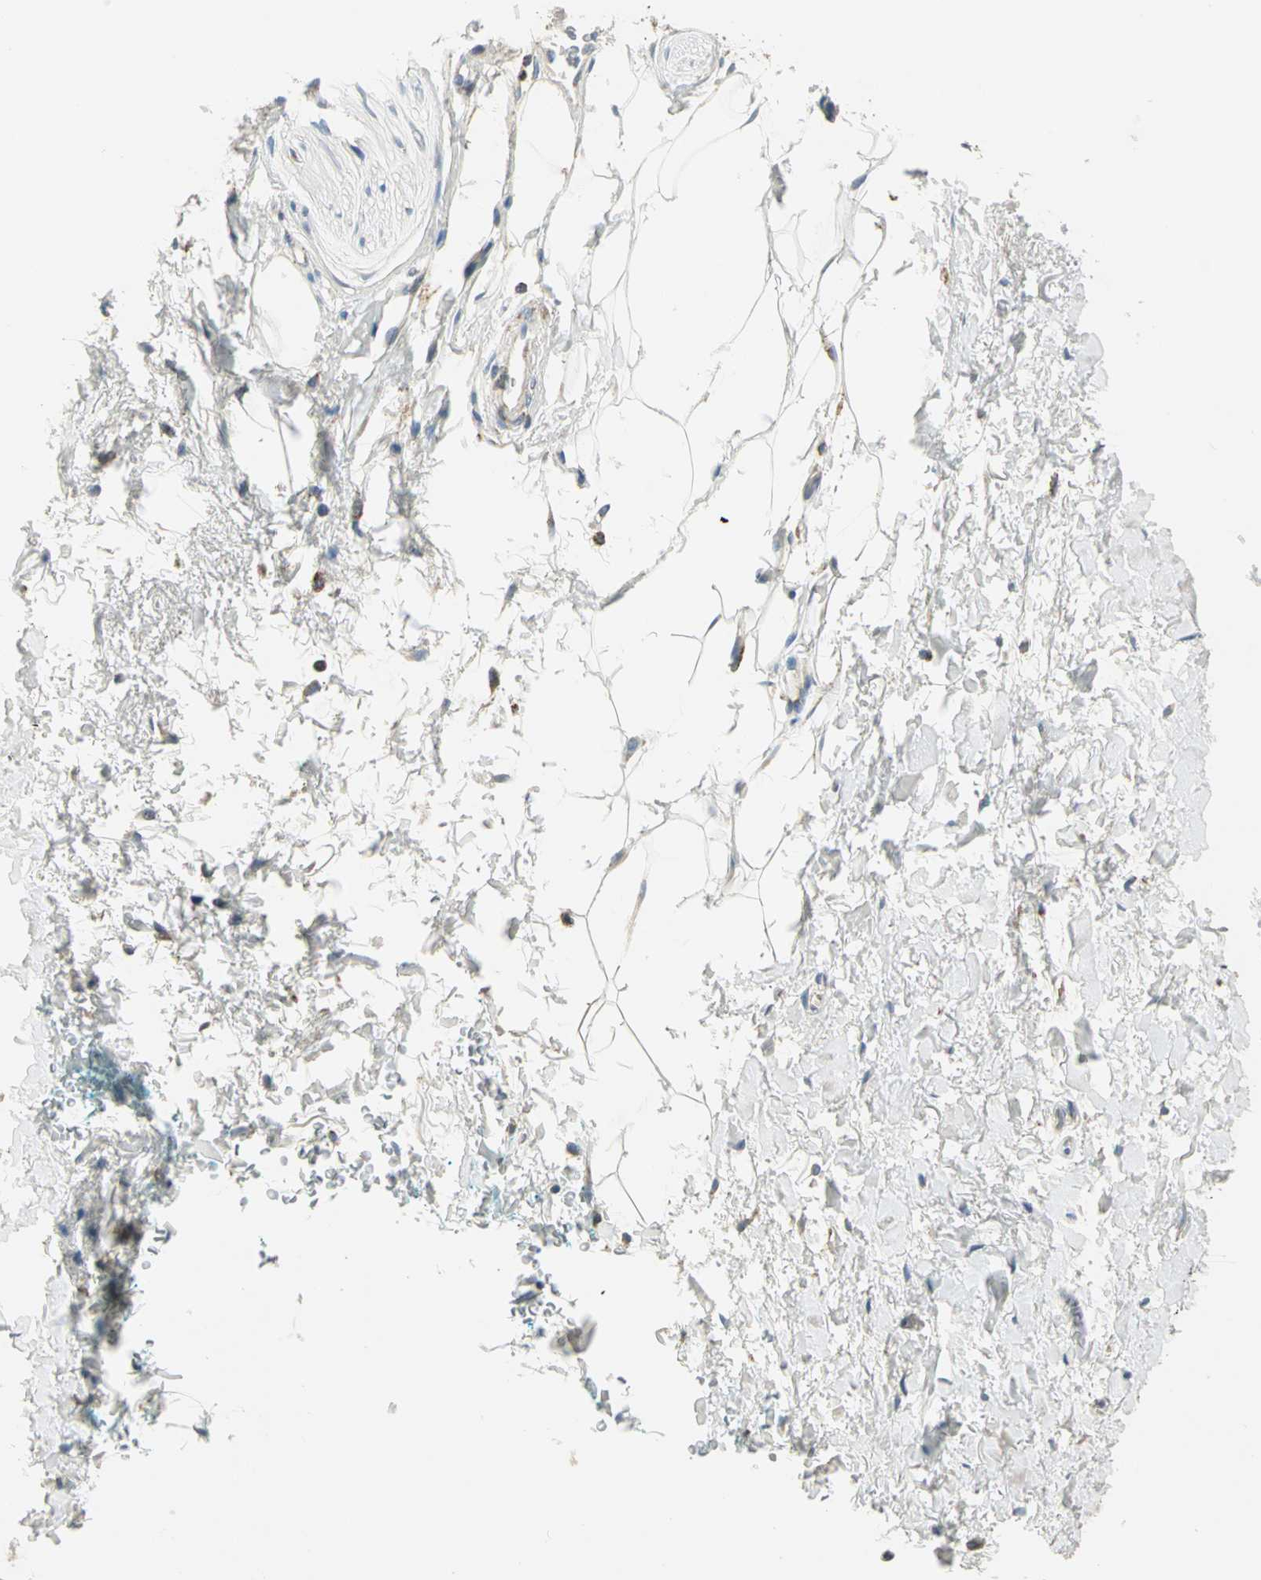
{"staining": {"intensity": "weak", "quantity": "<25%", "location": "cytoplasmic/membranous"}, "tissue": "adipose tissue", "cell_type": "Adipocytes", "image_type": "normal", "snomed": [{"axis": "morphology", "description": "Normal tissue, NOS"}, {"axis": "topography", "description": "Soft tissue"}, {"axis": "topography", "description": "Peripheral nerve tissue"}], "caption": "Protein analysis of normal adipose tissue displays no significant expression in adipocytes. (Stains: DAB IHC with hematoxylin counter stain, Microscopy: brightfield microscopy at high magnification).", "gene": "ACADM", "patient": {"sex": "female", "age": 71}}